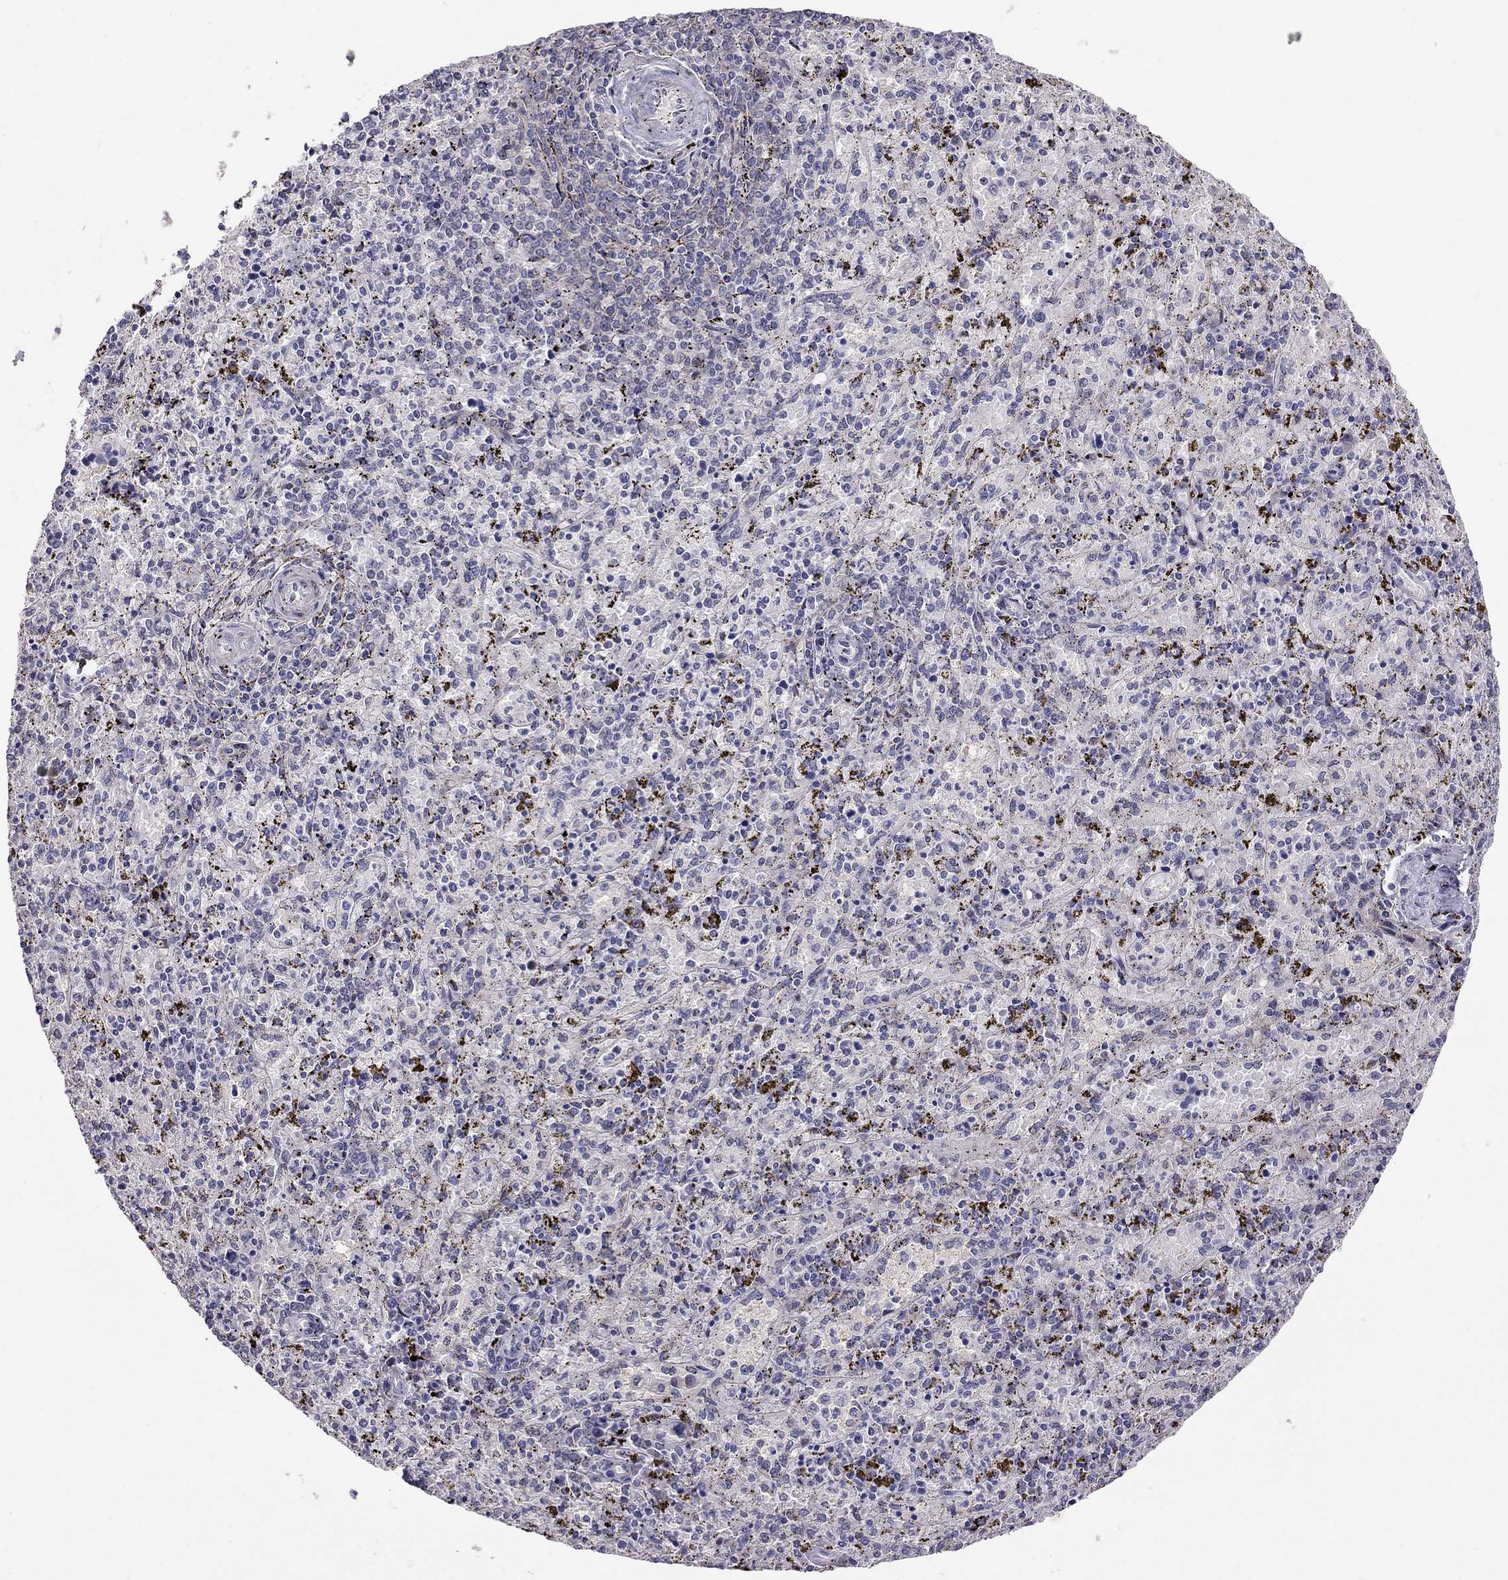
{"staining": {"intensity": "weak", "quantity": "<25%", "location": "cytoplasmic/membranous"}, "tissue": "spleen", "cell_type": "Cells in red pulp", "image_type": "normal", "snomed": [{"axis": "morphology", "description": "Normal tissue, NOS"}, {"axis": "topography", "description": "Spleen"}], "caption": "An image of spleen stained for a protein displays no brown staining in cells in red pulp. The staining was performed using DAB to visualize the protein expression in brown, while the nuclei were stained in blue with hematoxylin (Magnification: 20x).", "gene": "MAGEB4", "patient": {"sex": "female", "age": 50}}